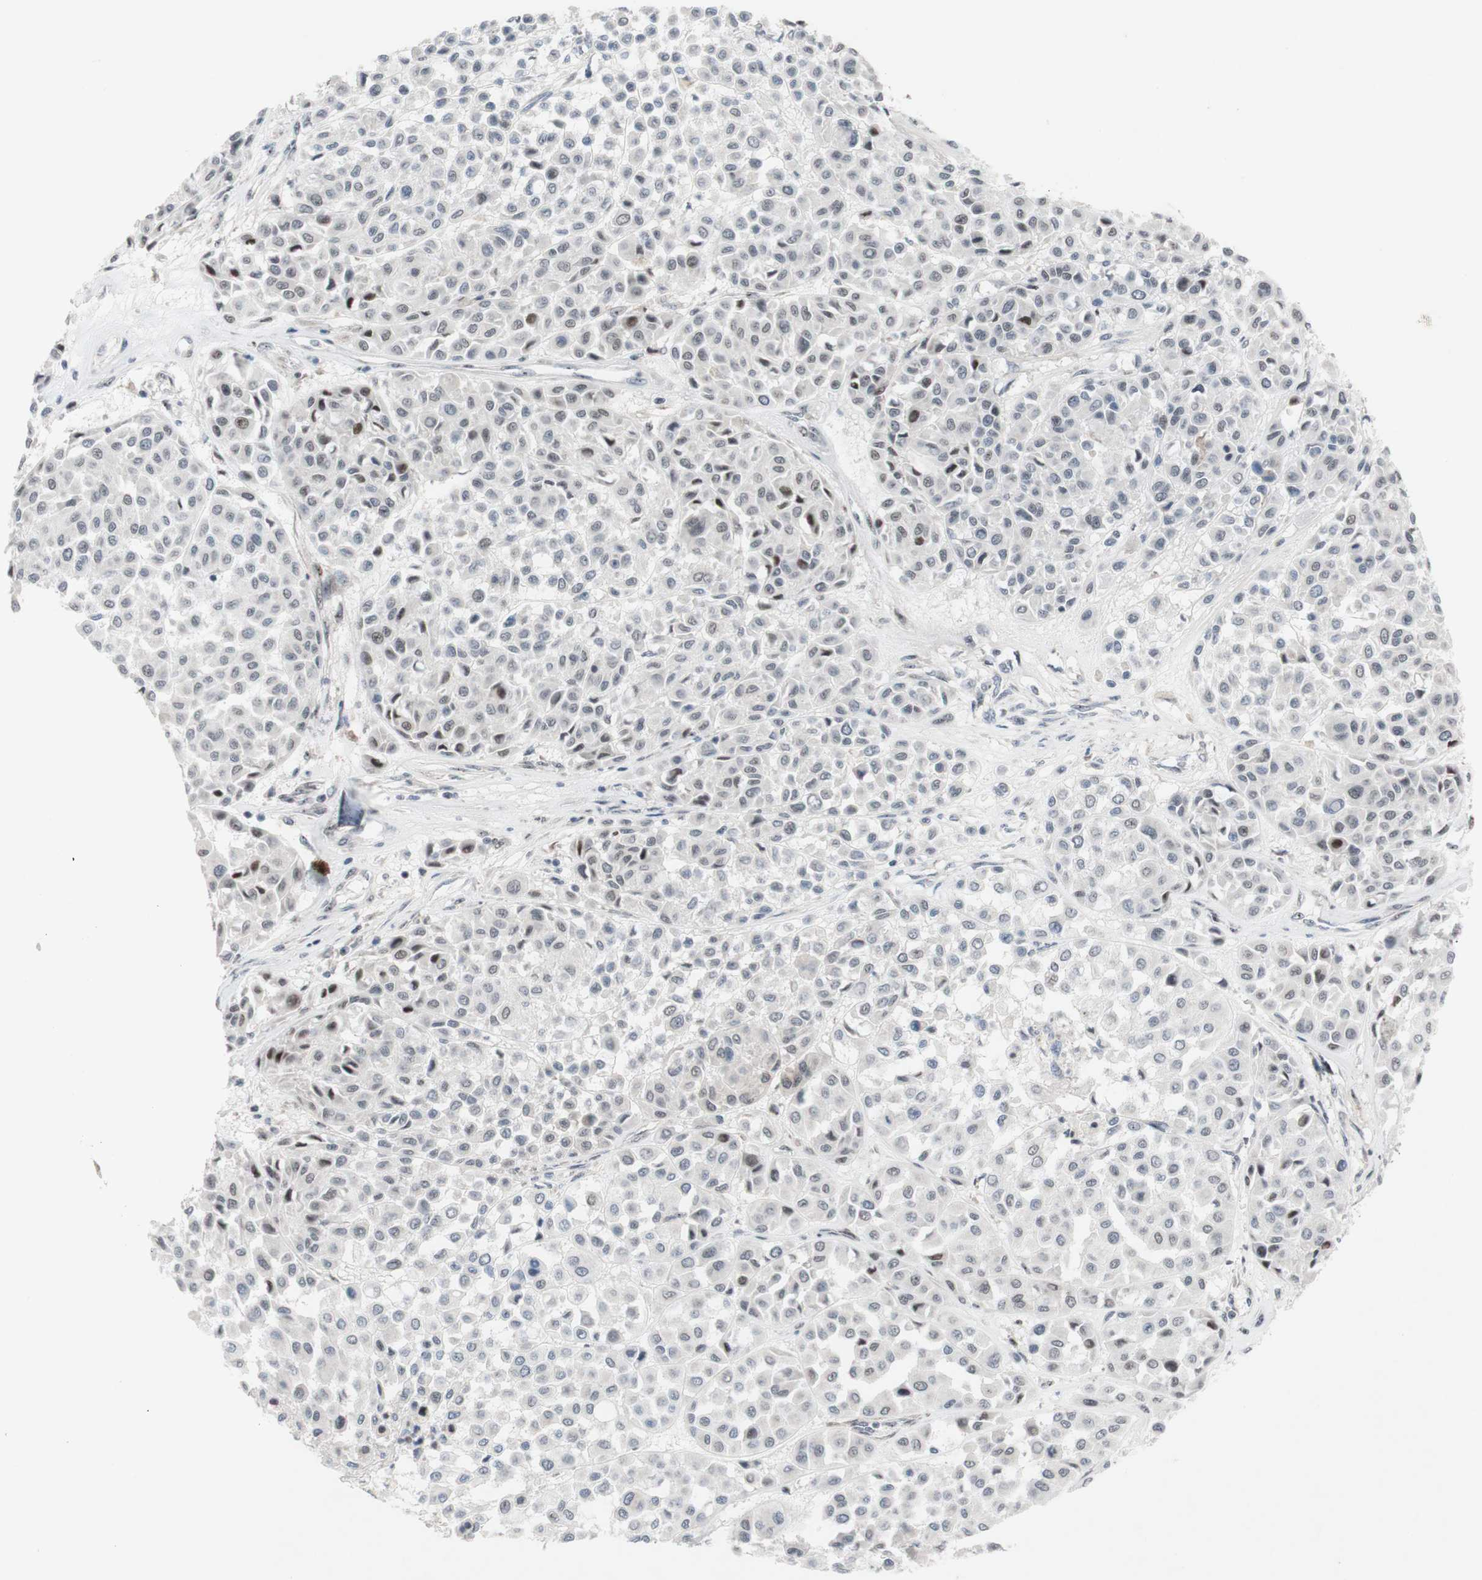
{"staining": {"intensity": "weak", "quantity": "25%-75%", "location": "nuclear"}, "tissue": "melanoma", "cell_type": "Tumor cells", "image_type": "cancer", "snomed": [{"axis": "morphology", "description": "Malignant melanoma, Metastatic site"}, {"axis": "topography", "description": "Soft tissue"}], "caption": "Weak nuclear protein staining is seen in approximately 25%-75% of tumor cells in melanoma.", "gene": "POLR1A", "patient": {"sex": "male", "age": 41}}